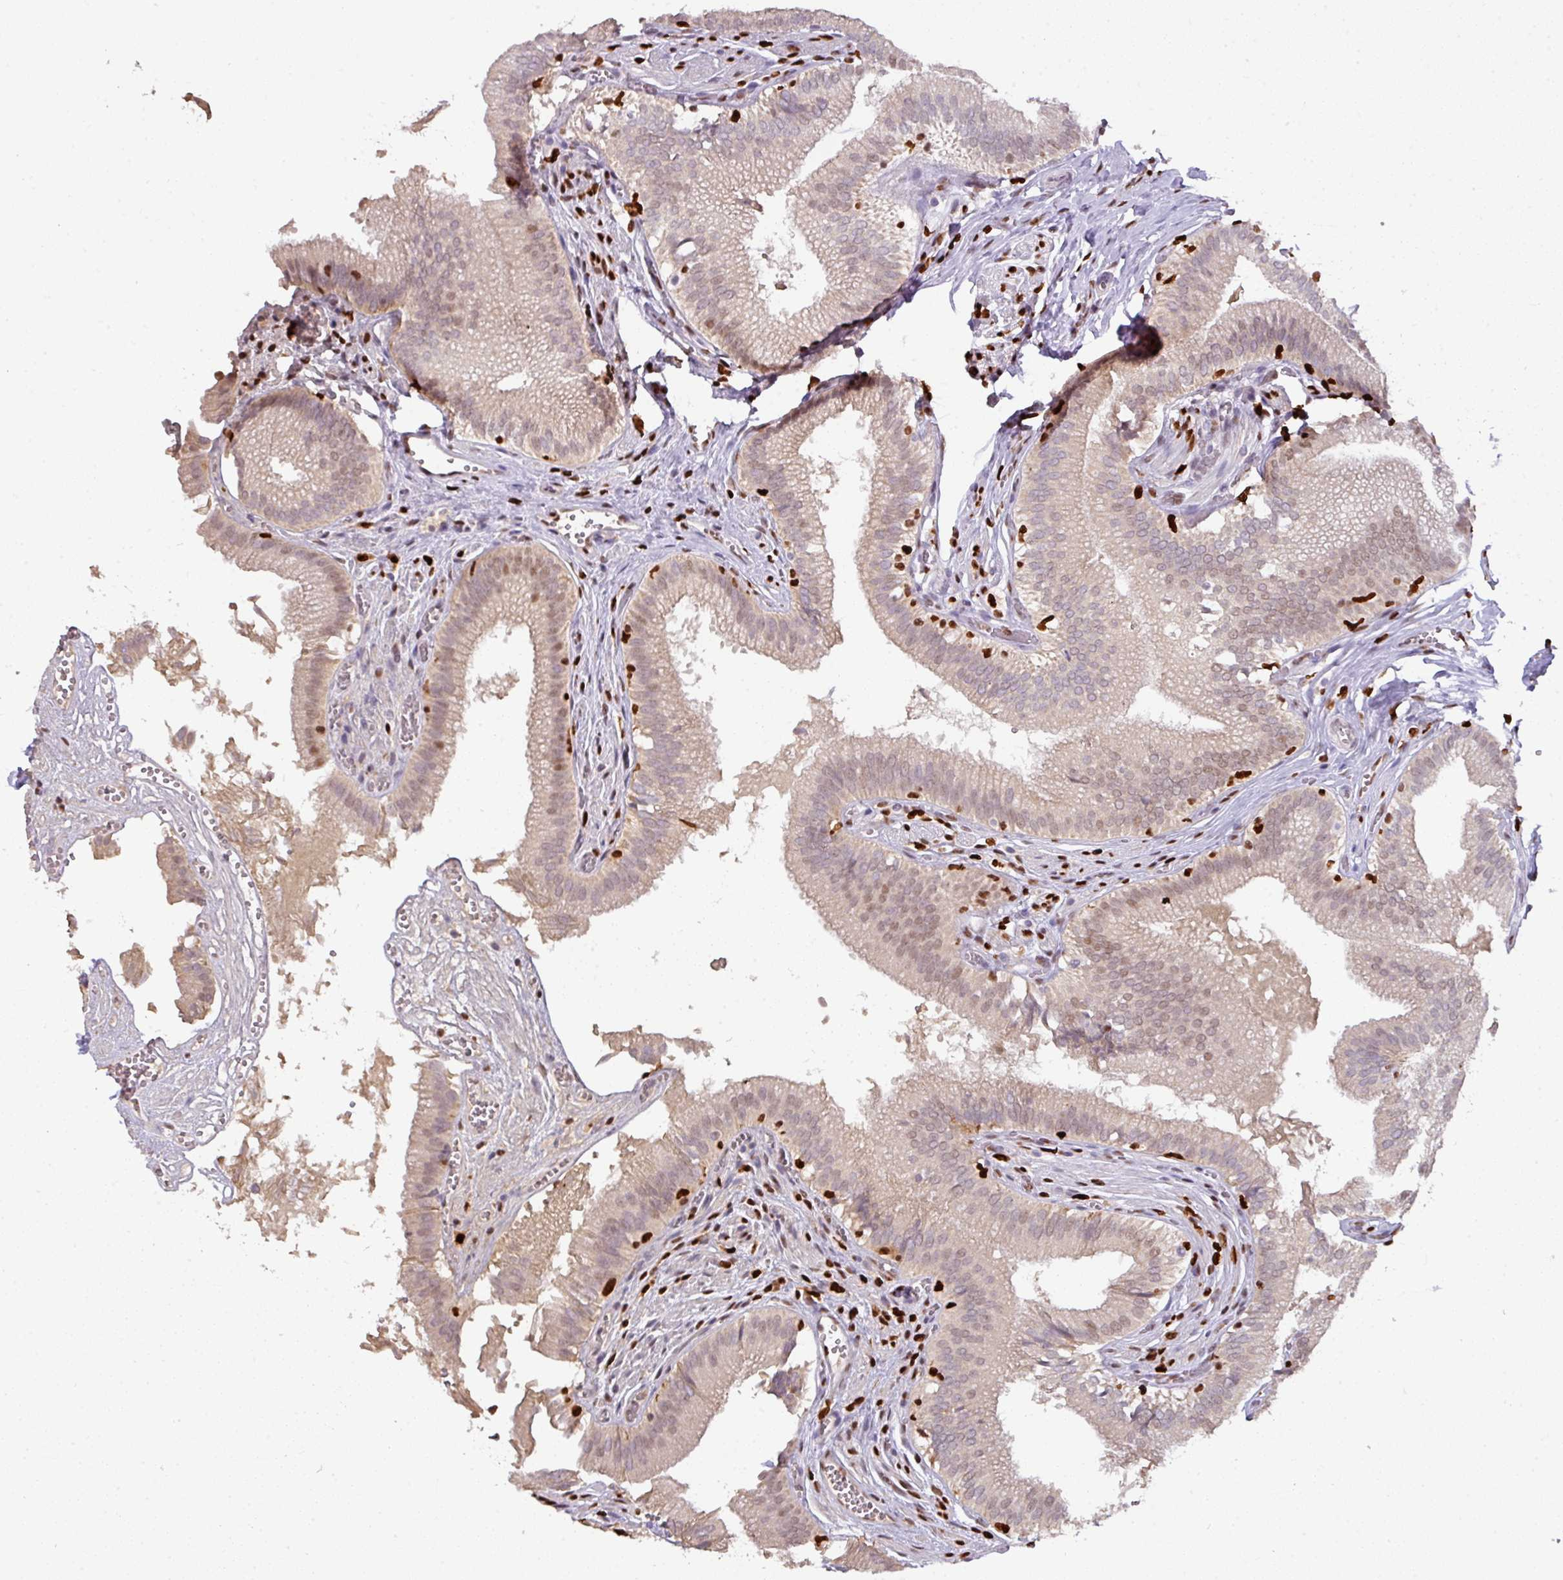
{"staining": {"intensity": "moderate", "quantity": "25%-75%", "location": "nuclear"}, "tissue": "gallbladder", "cell_type": "Glandular cells", "image_type": "normal", "snomed": [{"axis": "morphology", "description": "Normal tissue, NOS"}, {"axis": "topography", "description": "Gallbladder"}, {"axis": "topography", "description": "Peripheral nerve tissue"}], "caption": "High-magnification brightfield microscopy of benign gallbladder stained with DAB (brown) and counterstained with hematoxylin (blue). glandular cells exhibit moderate nuclear staining is appreciated in about25%-75% of cells. The protein of interest is shown in brown color, while the nuclei are stained blue.", "gene": "SAMHD1", "patient": {"sex": "male", "age": 17}}